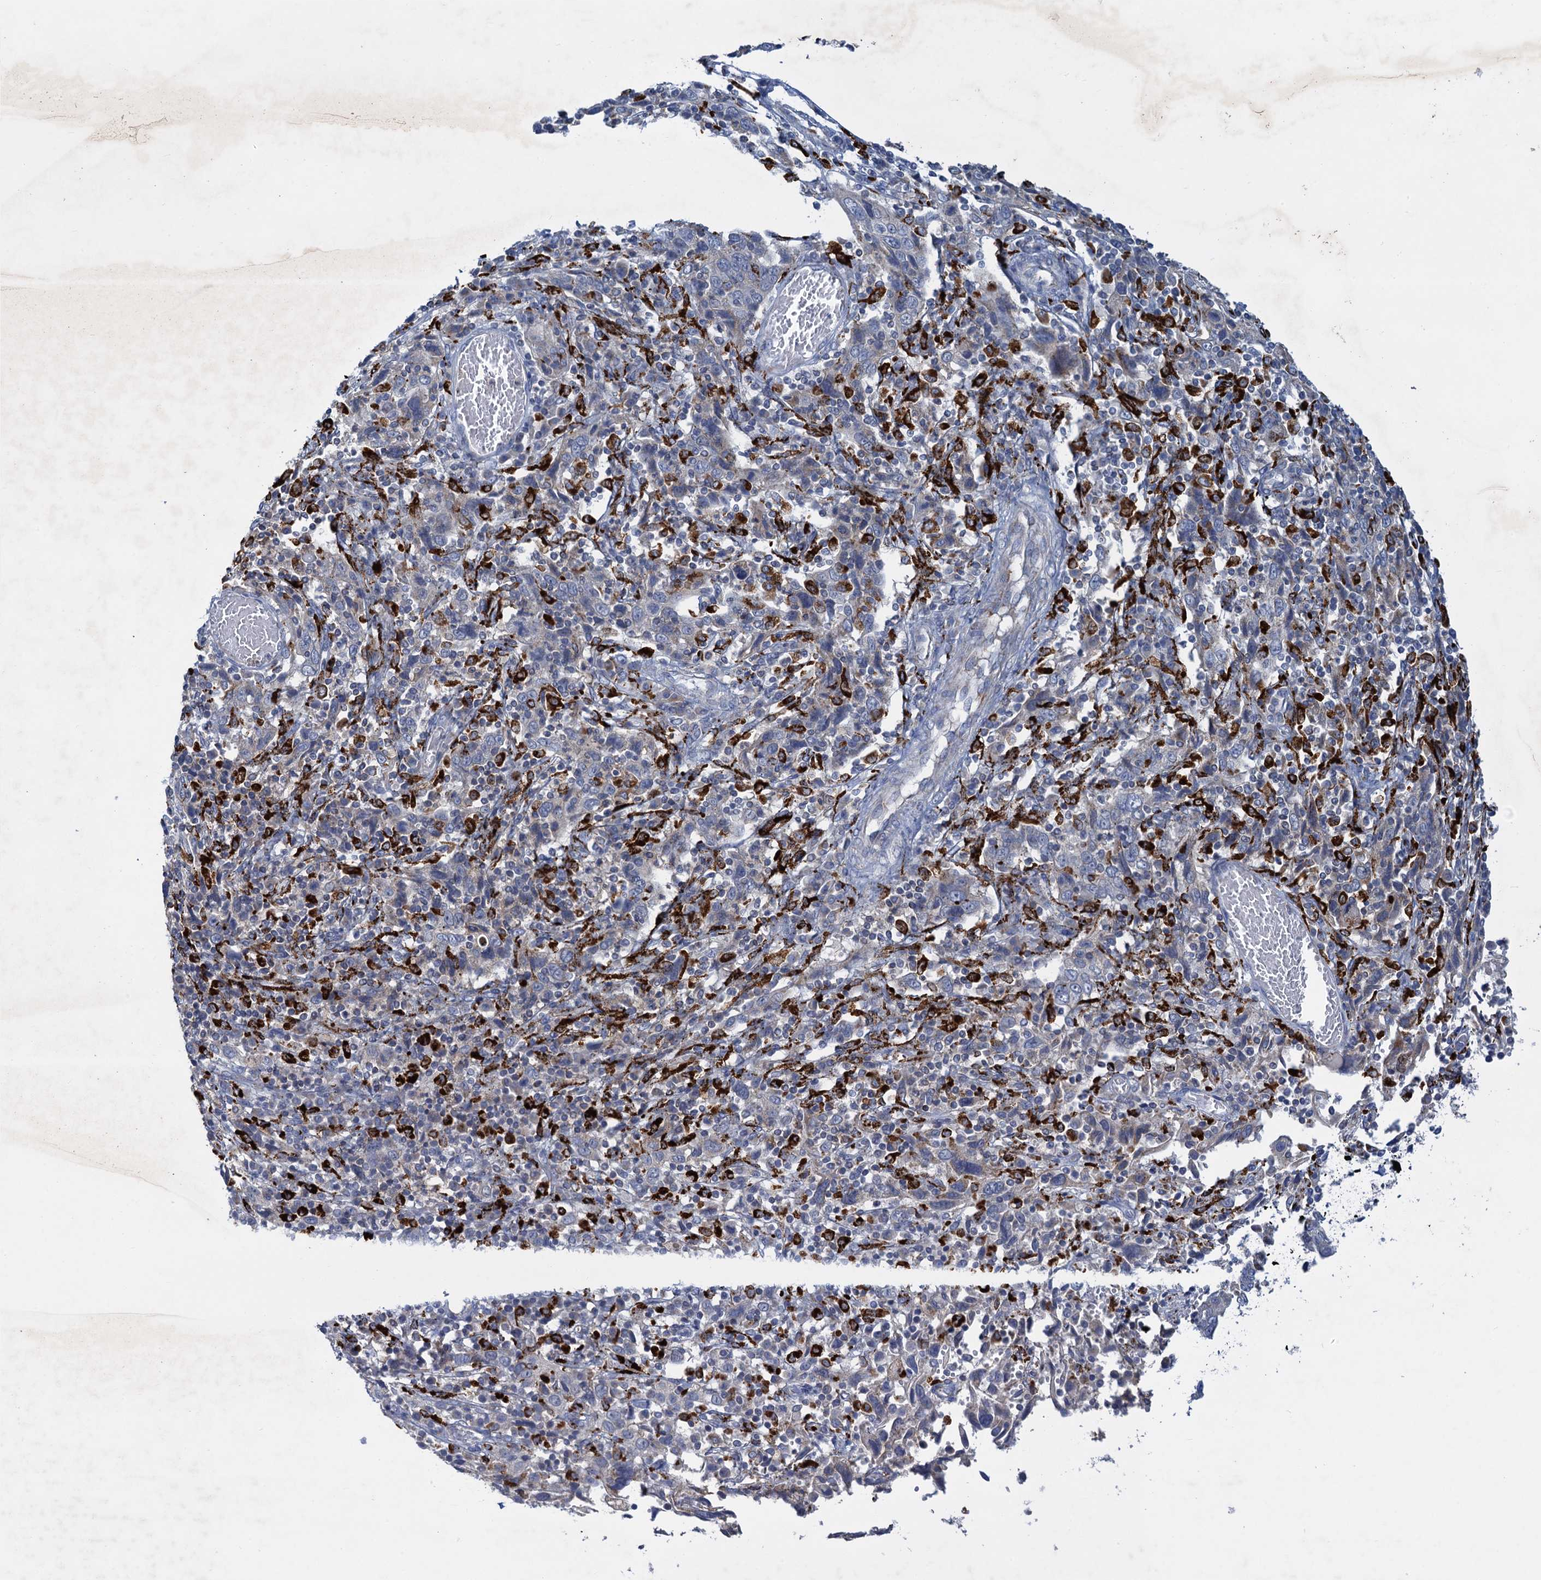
{"staining": {"intensity": "negative", "quantity": "none", "location": "none"}, "tissue": "cervical cancer", "cell_type": "Tumor cells", "image_type": "cancer", "snomed": [{"axis": "morphology", "description": "Squamous cell carcinoma, NOS"}, {"axis": "topography", "description": "Cervix"}], "caption": "Immunohistochemistry of human cervical cancer displays no staining in tumor cells.", "gene": "ANKS3", "patient": {"sex": "female", "age": 46}}